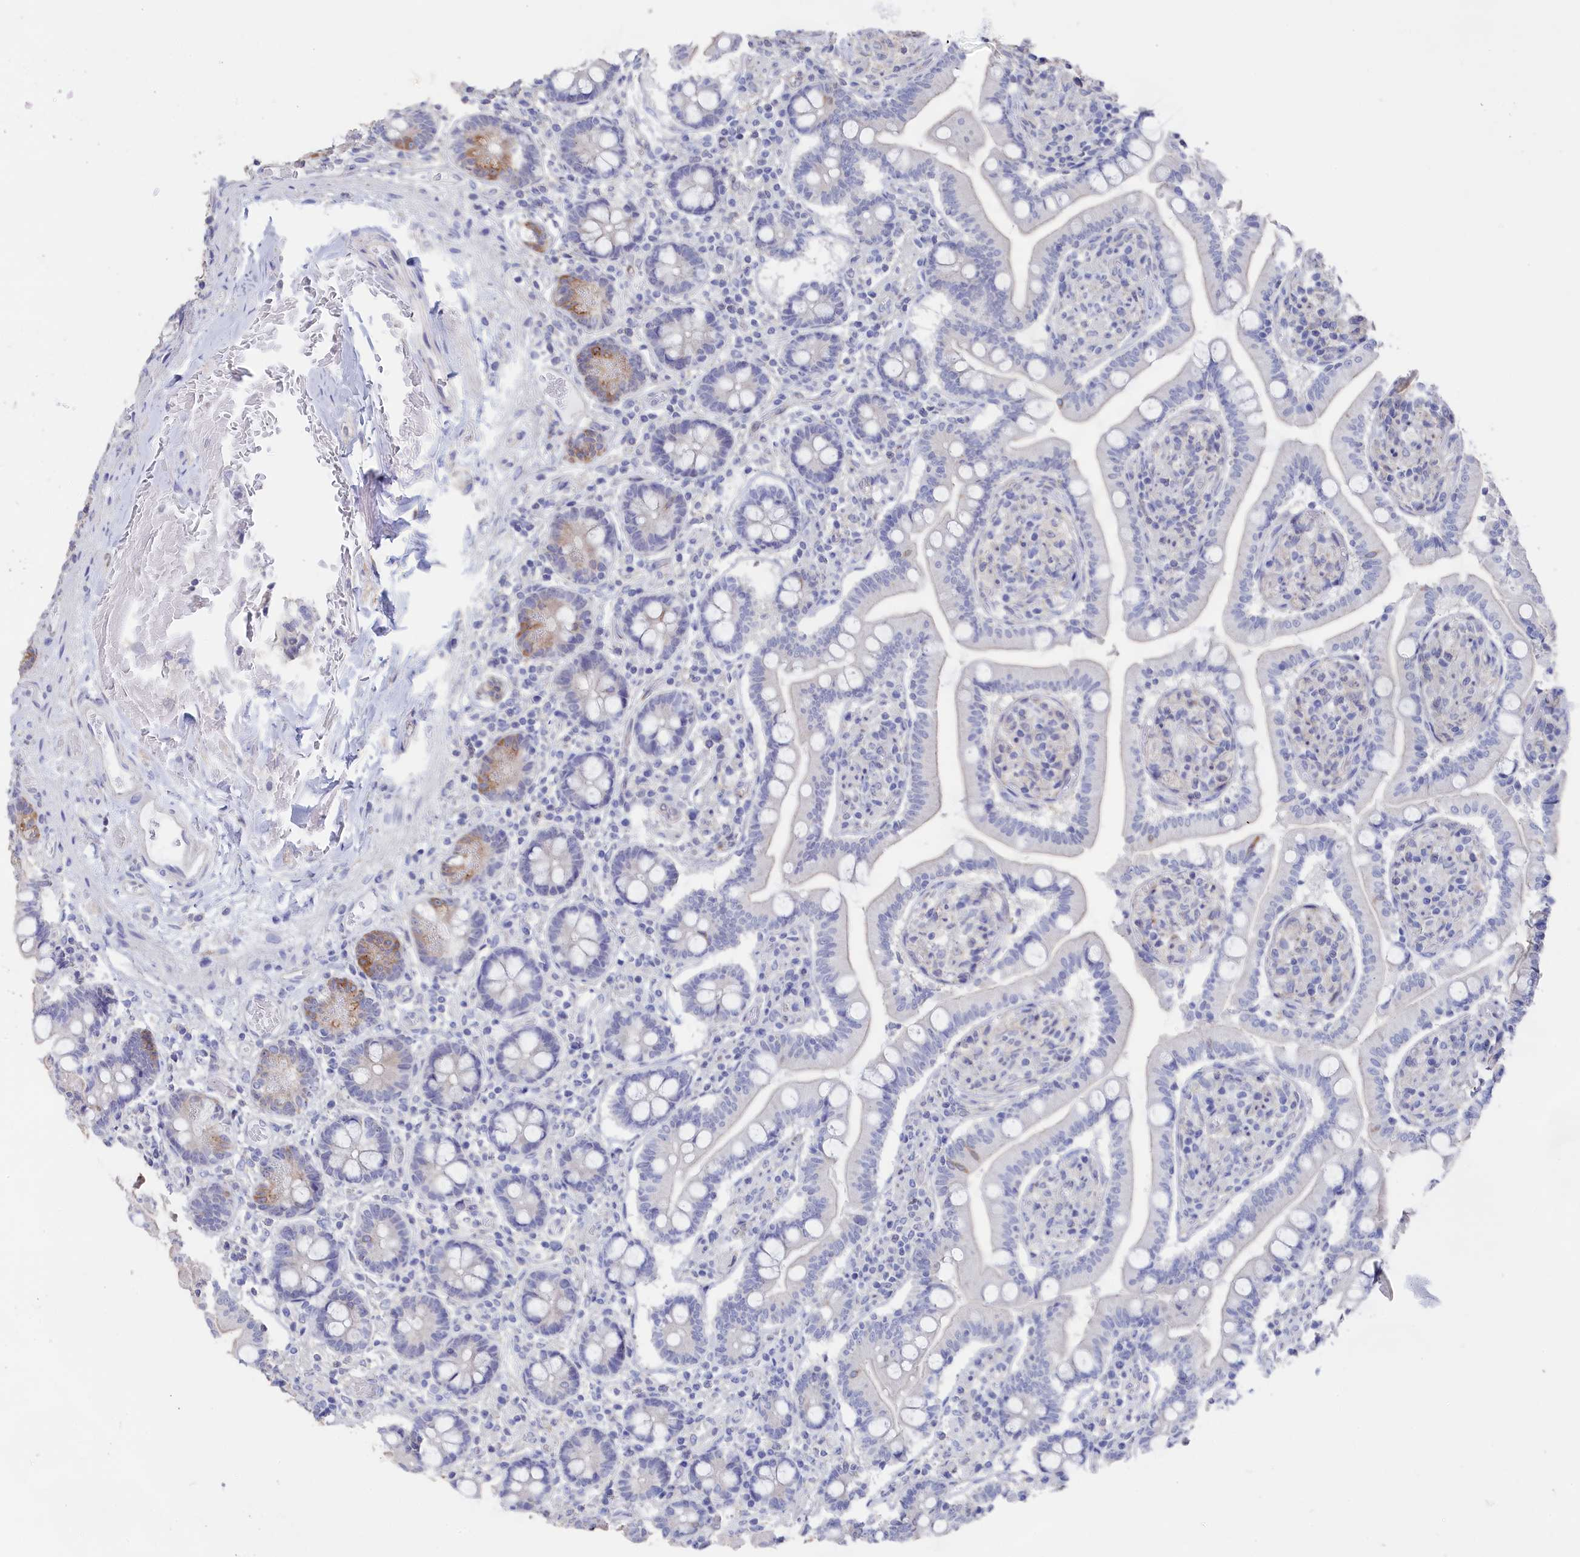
{"staining": {"intensity": "moderate", "quantity": "<25%", "location": "cytoplasmic/membranous"}, "tissue": "small intestine", "cell_type": "Glandular cells", "image_type": "normal", "snomed": [{"axis": "morphology", "description": "Normal tissue, NOS"}, {"axis": "topography", "description": "Small intestine"}], "caption": "Immunohistochemical staining of normal human small intestine exhibits <25% levels of moderate cytoplasmic/membranous protein expression in about <25% of glandular cells.", "gene": "SEMG2", "patient": {"sex": "female", "age": 64}}